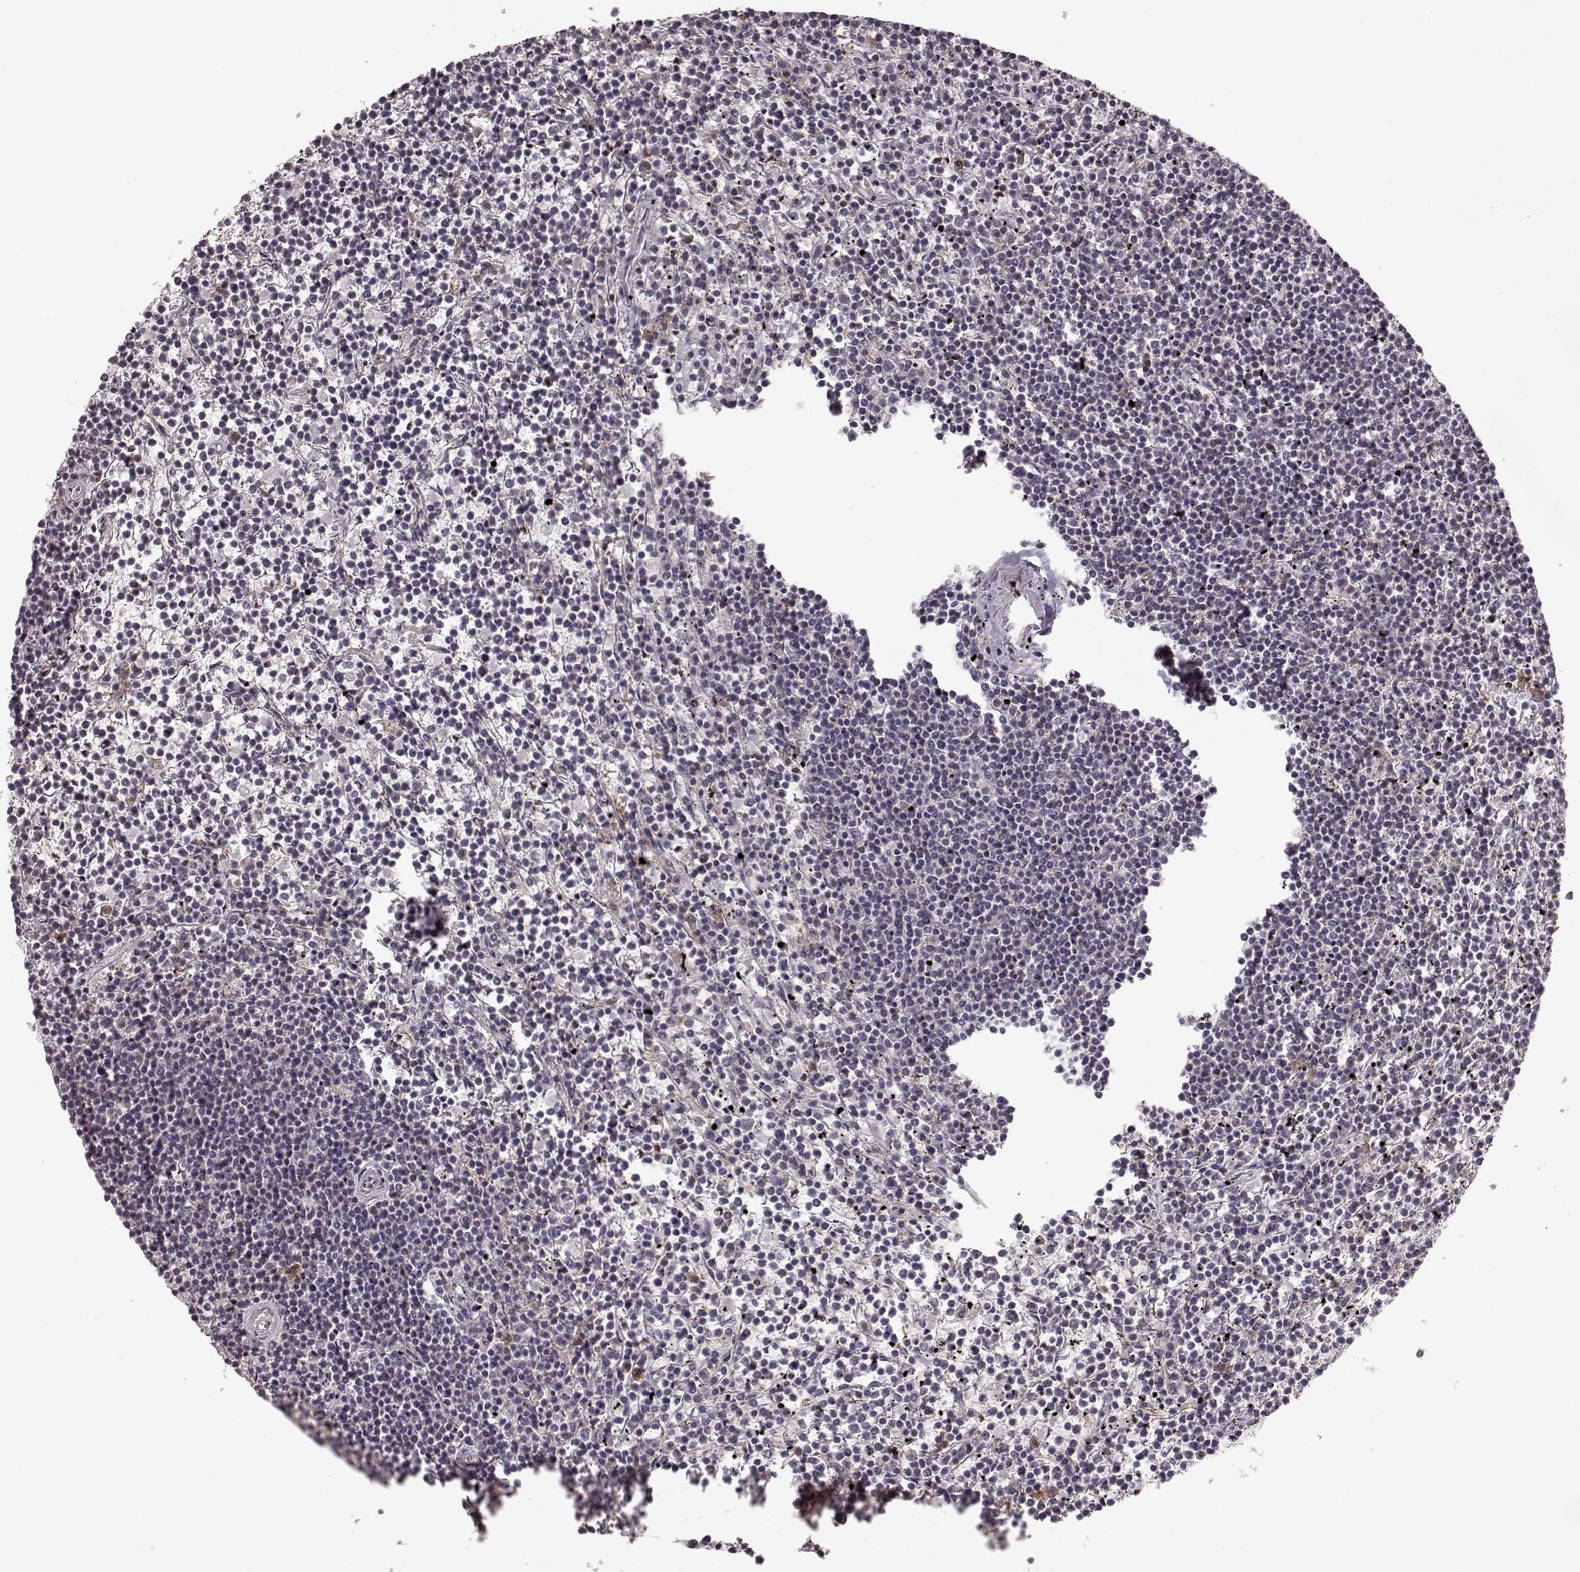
{"staining": {"intensity": "negative", "quantity": "none", "location": "none"}, "tissue": "lymphoma", "cell_type": "Tumor cells", "image_type": "cancer", "snomed": [{"axis": "morphology", "description": "Malignant lymphoma, non-Hodgkin's type, Low grade"}, {"axis": "topography", "description": "Spleen"}], "caption": "IHC histopathology image of neoplastic tissue: lymphoma stained with DAB shows no significant protein staining in tumor cells. (DAB immunohistochemistry, high magnification).", "gene": "PRLHR", "patient": {"sex": "female", "age": 19}}